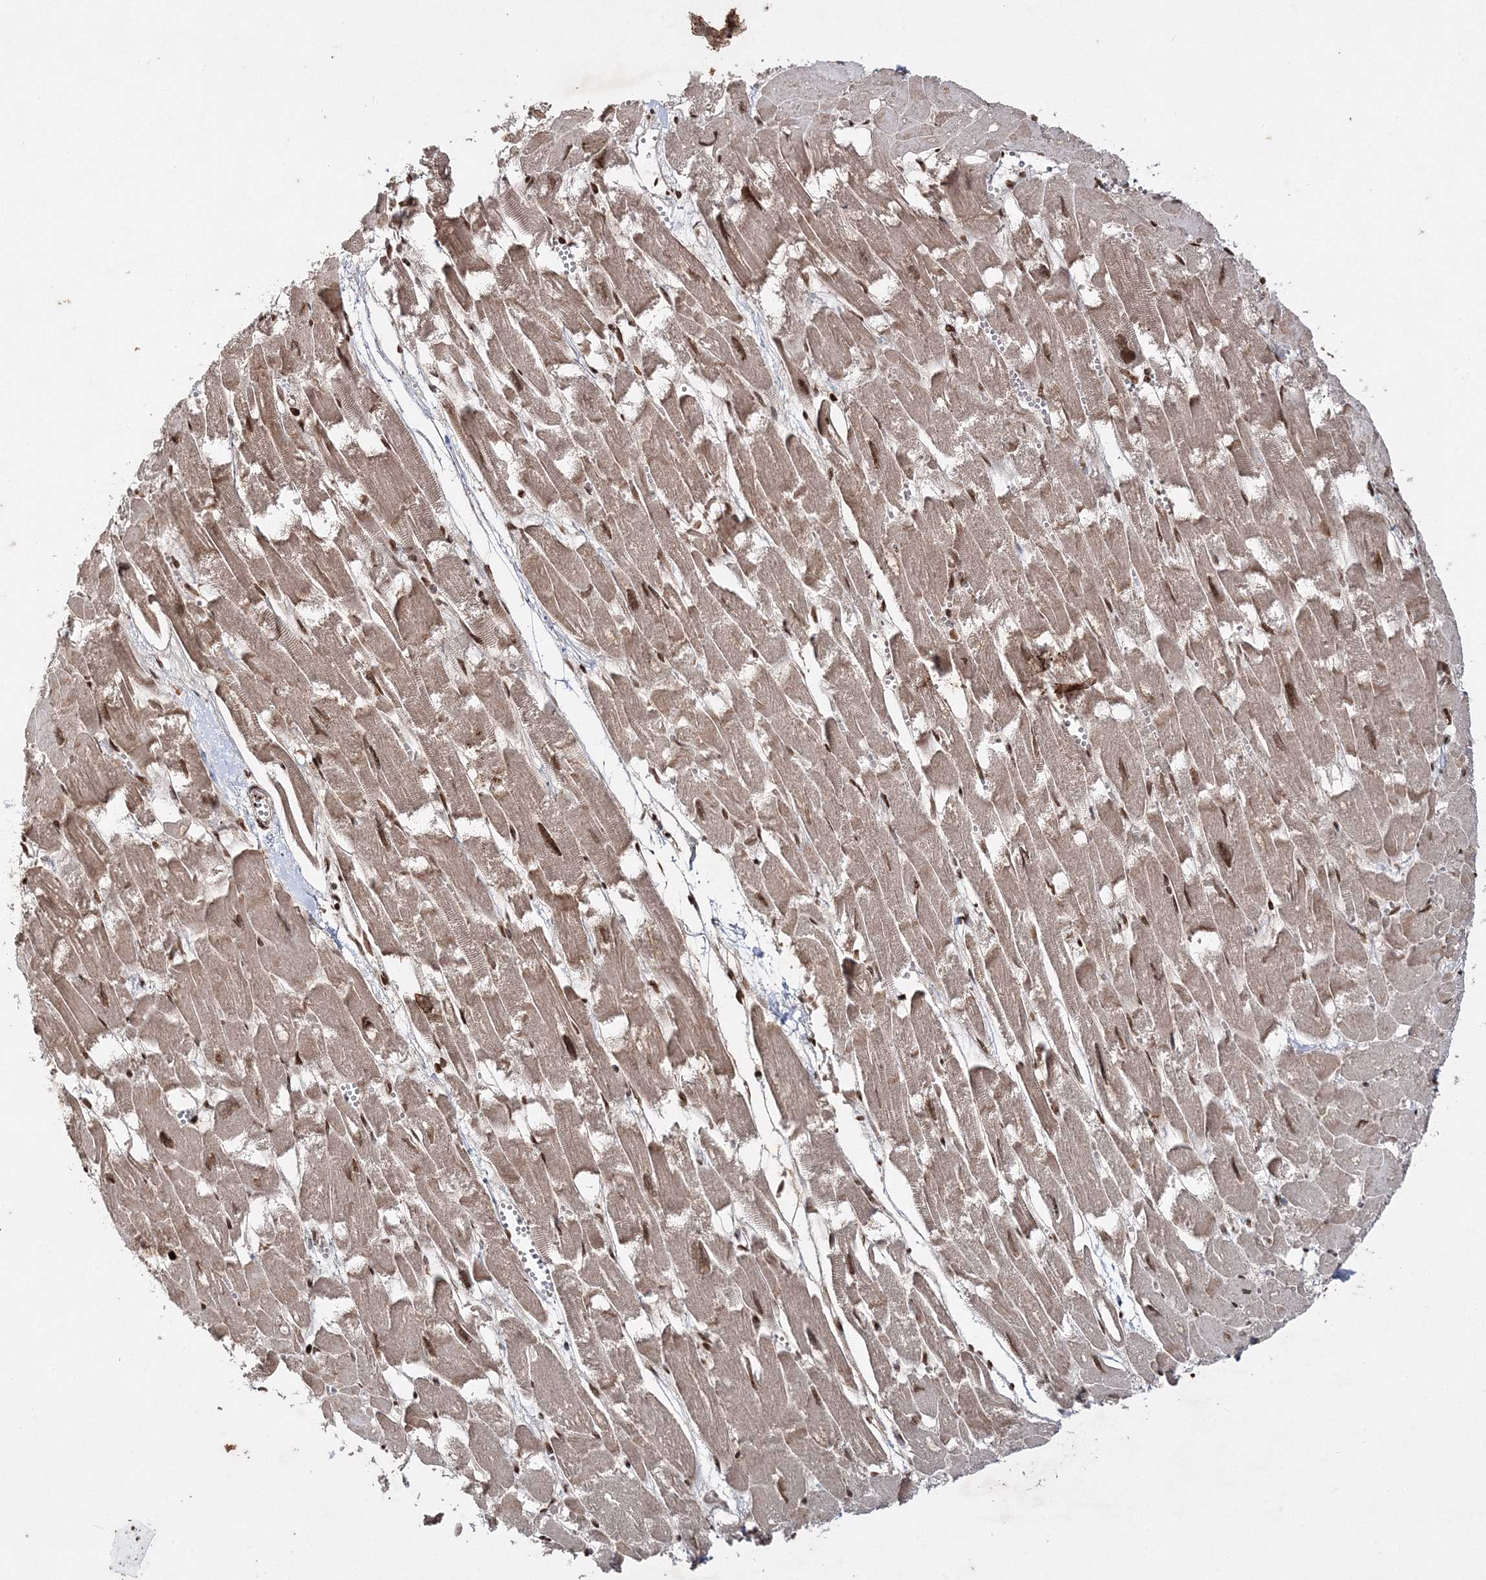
{"staining": {"intensity": "moderate", "quantity": ">75%", "location": "nuclear"}, "tissue": "heart muscle", "cell_type": "Cardiomyocytes", "image_type": "normal", "snomed": [{"axis": "morphology", "description": "Normal tissue, NOS"}, {"axis": "topography", "description": "Heart"}], "caption": "Protein expression analysis of benign heart muscle displays moderate nuclear staining in about >75% of cardiomyocytes.", "gene": "CARM1", "patient": {"sex": "male", "age": 54}}